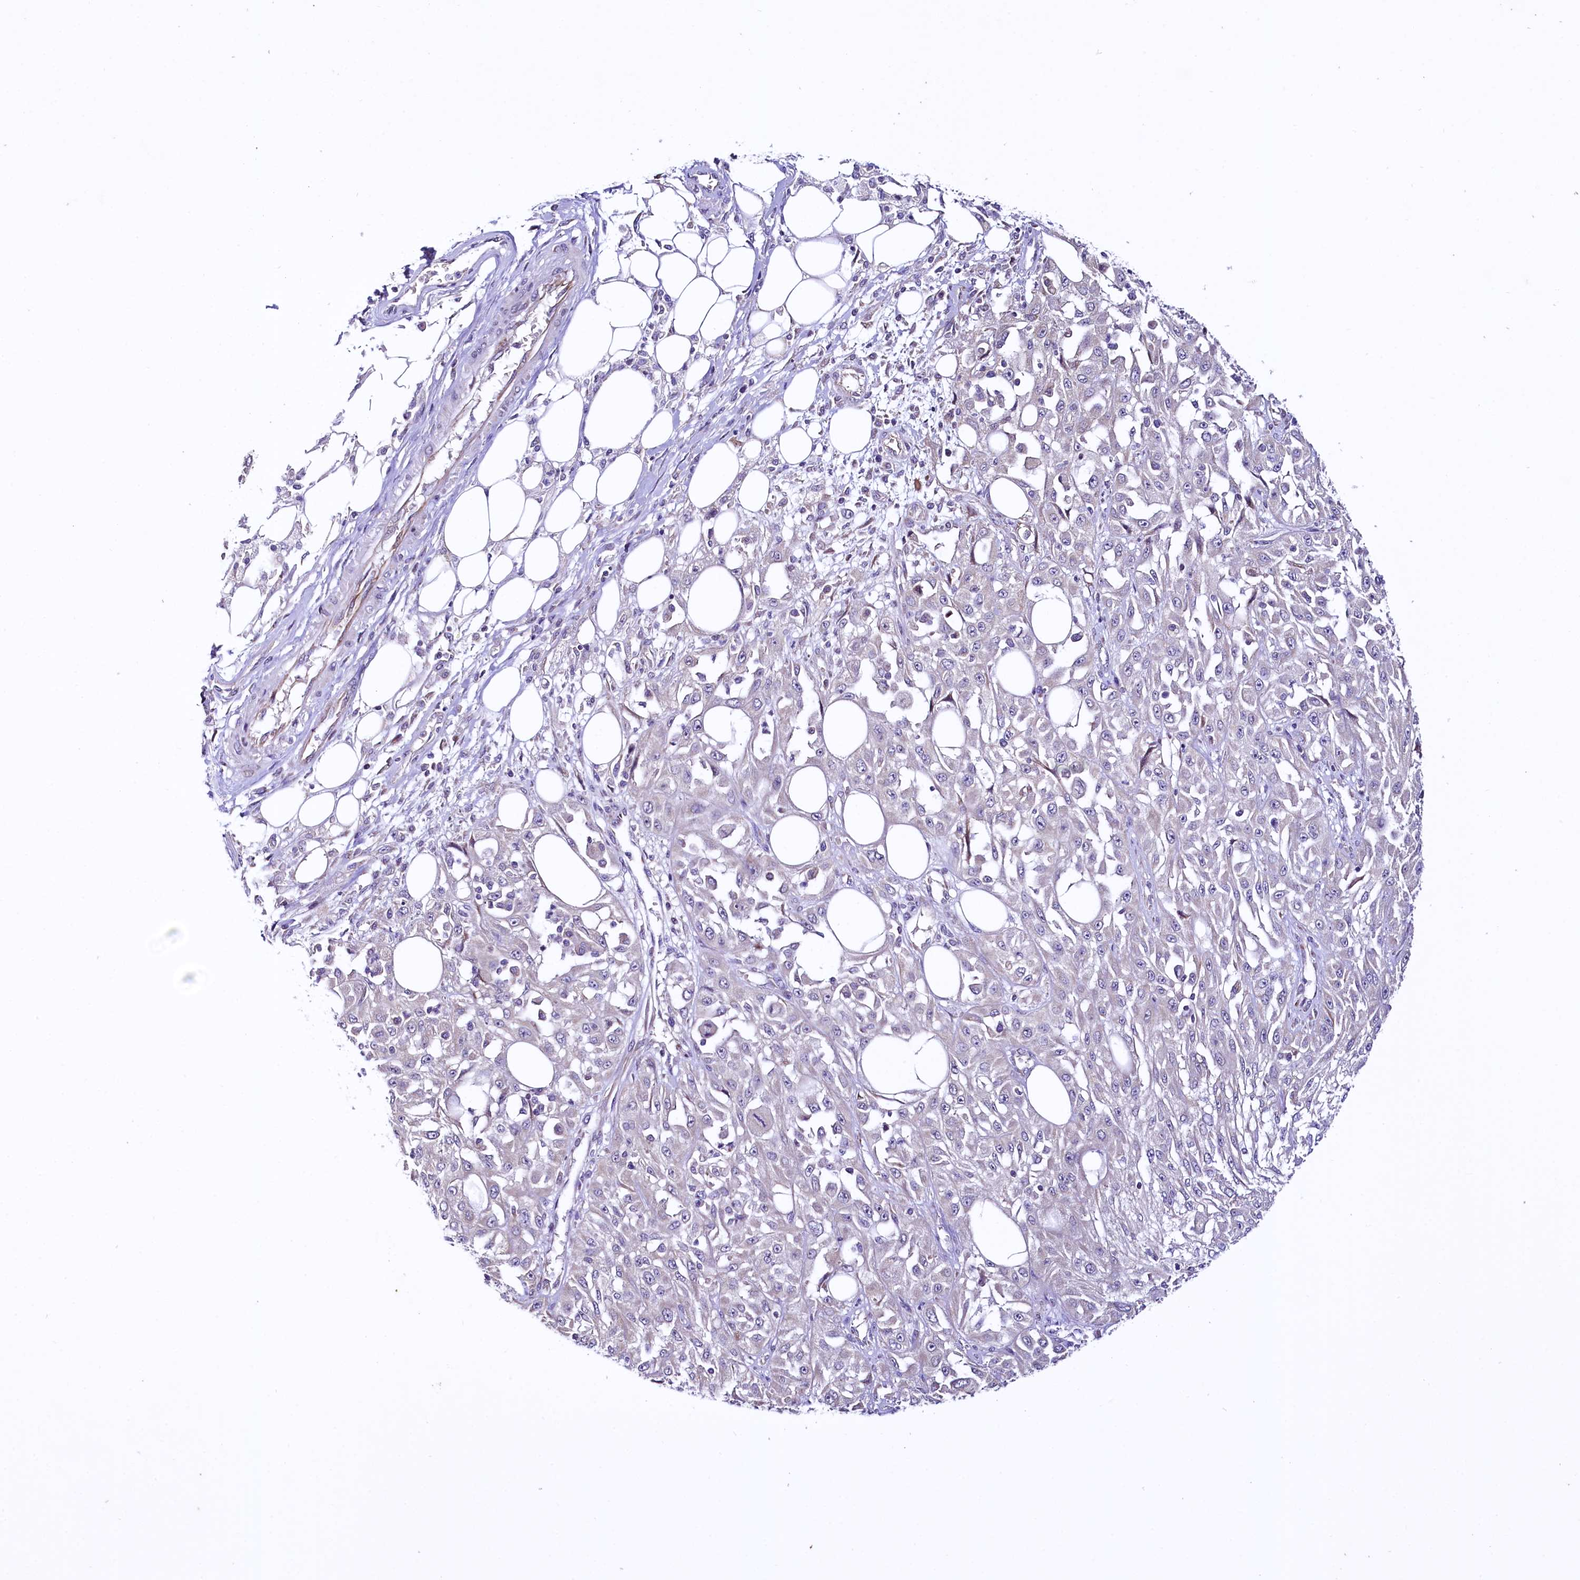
{"staining": {"intensity": "negative", "quantity": "none", "location": "none"}, "tissue": "skin cancer", "cell_type": "Tumor cells", "image_type": "cancer", "snomed": [{"axis": "morphology", "description": "Squamous cell carcinoma, NOS"}, {"axis": "morphology", "description": "Squamous cell carcinoma, metastatic, NOS"}, {"axis": "topography", "description": "Skin"}, {"axis": "topography", "description": "Lymph node"}], "caption": "The photomicrograph reveals no staining of tumor cells in skin cancer (squamous cell carcinoma).", "gene": "CEP295", "patient": {"sex": "male", "age": 75}}